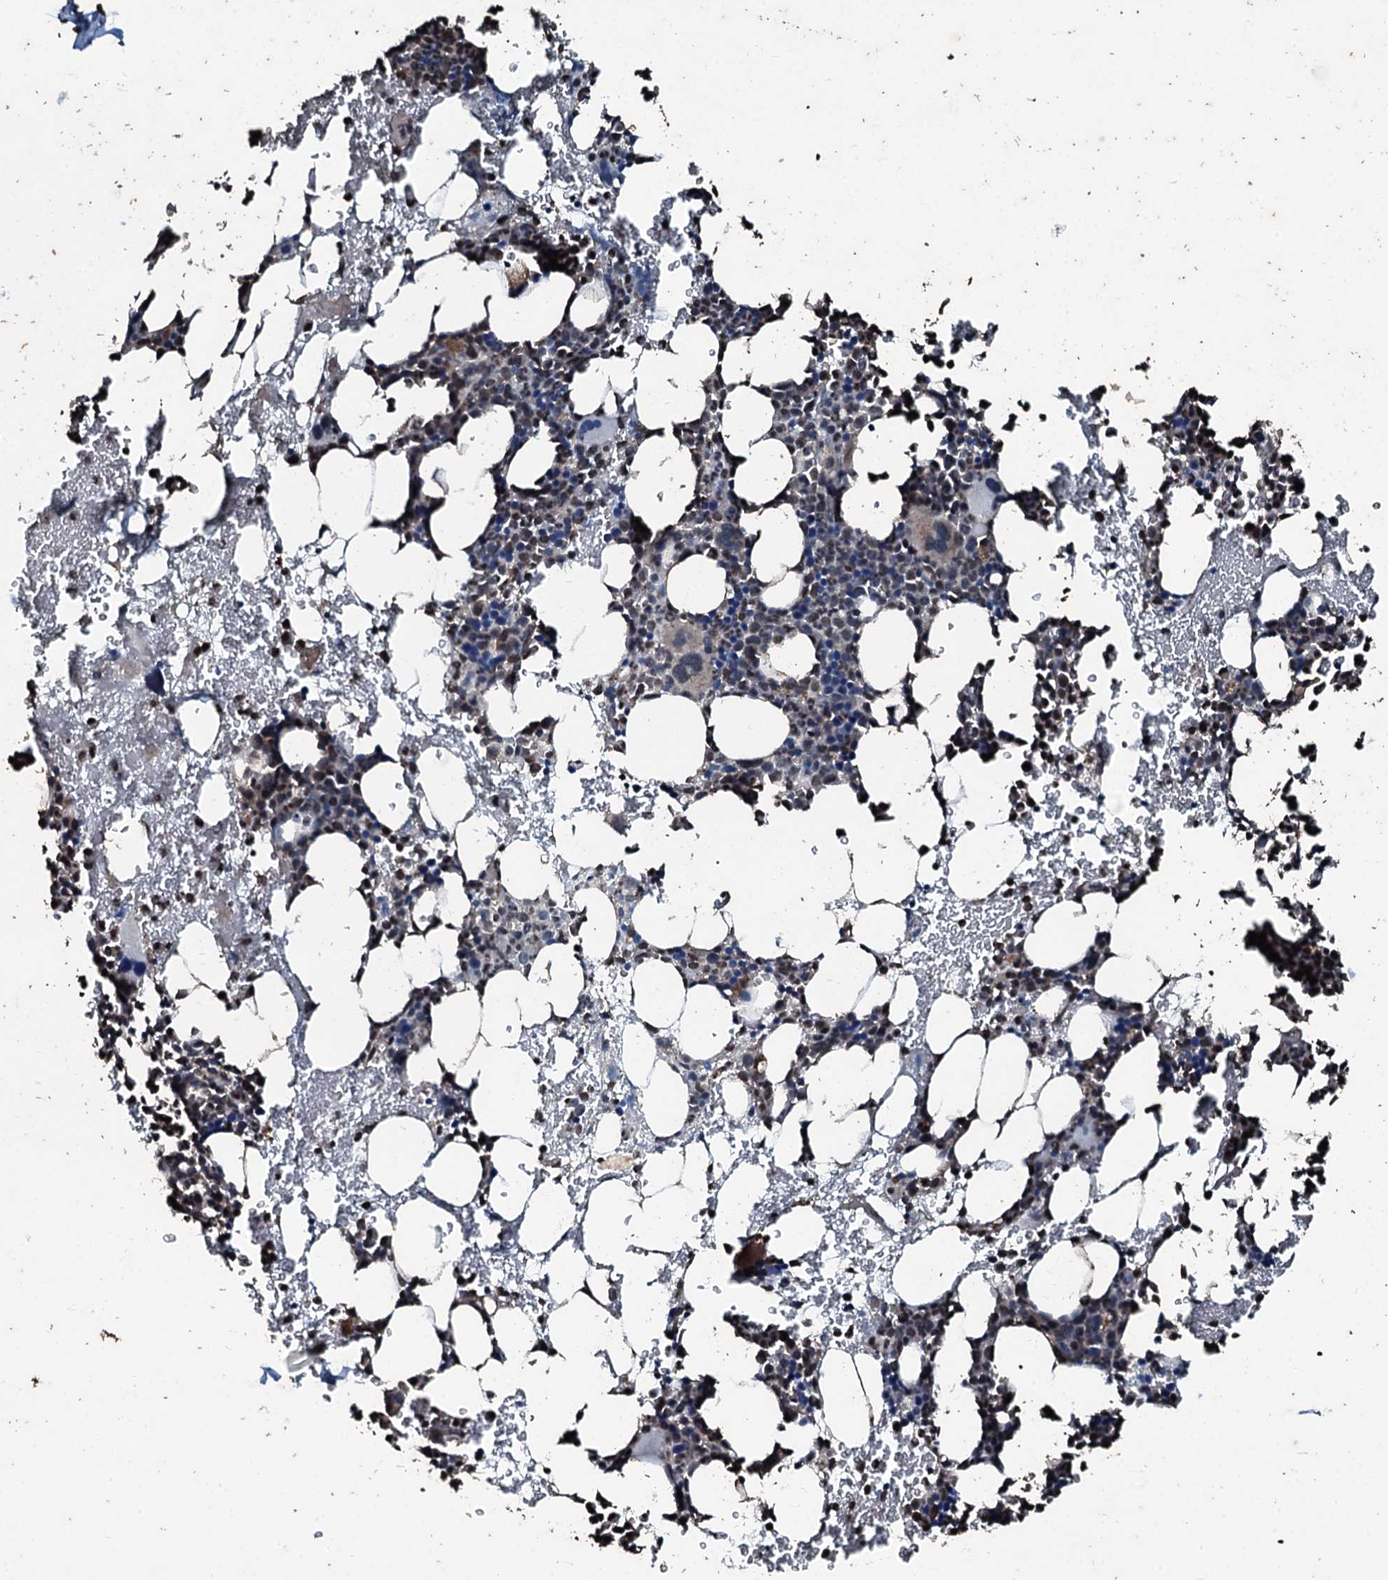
{"staining": {"intensity": "moderate", "quantity": "<25%", "location": "cytoplasmic/membranous,nuclear"}, "tissue": "bone marrow", "cell_type": "Hematopoietic cells", "image_type": "normal", "snomed": [{"axis": "morphology", "description": "Normal tissue, NOS"}, {"axis": "topography", "description": "Bone marrow"}], "caption": "A photomicrograph showing moderate cytoplasmic/membranous,nuclear positivity in approximately <25% of hematopoietic cells in unremarkable bone marrow, as visualized by brown immunohistochemical staining.", "gene": "FAAP24", "patient": {"sex": "female", "age": 37}}